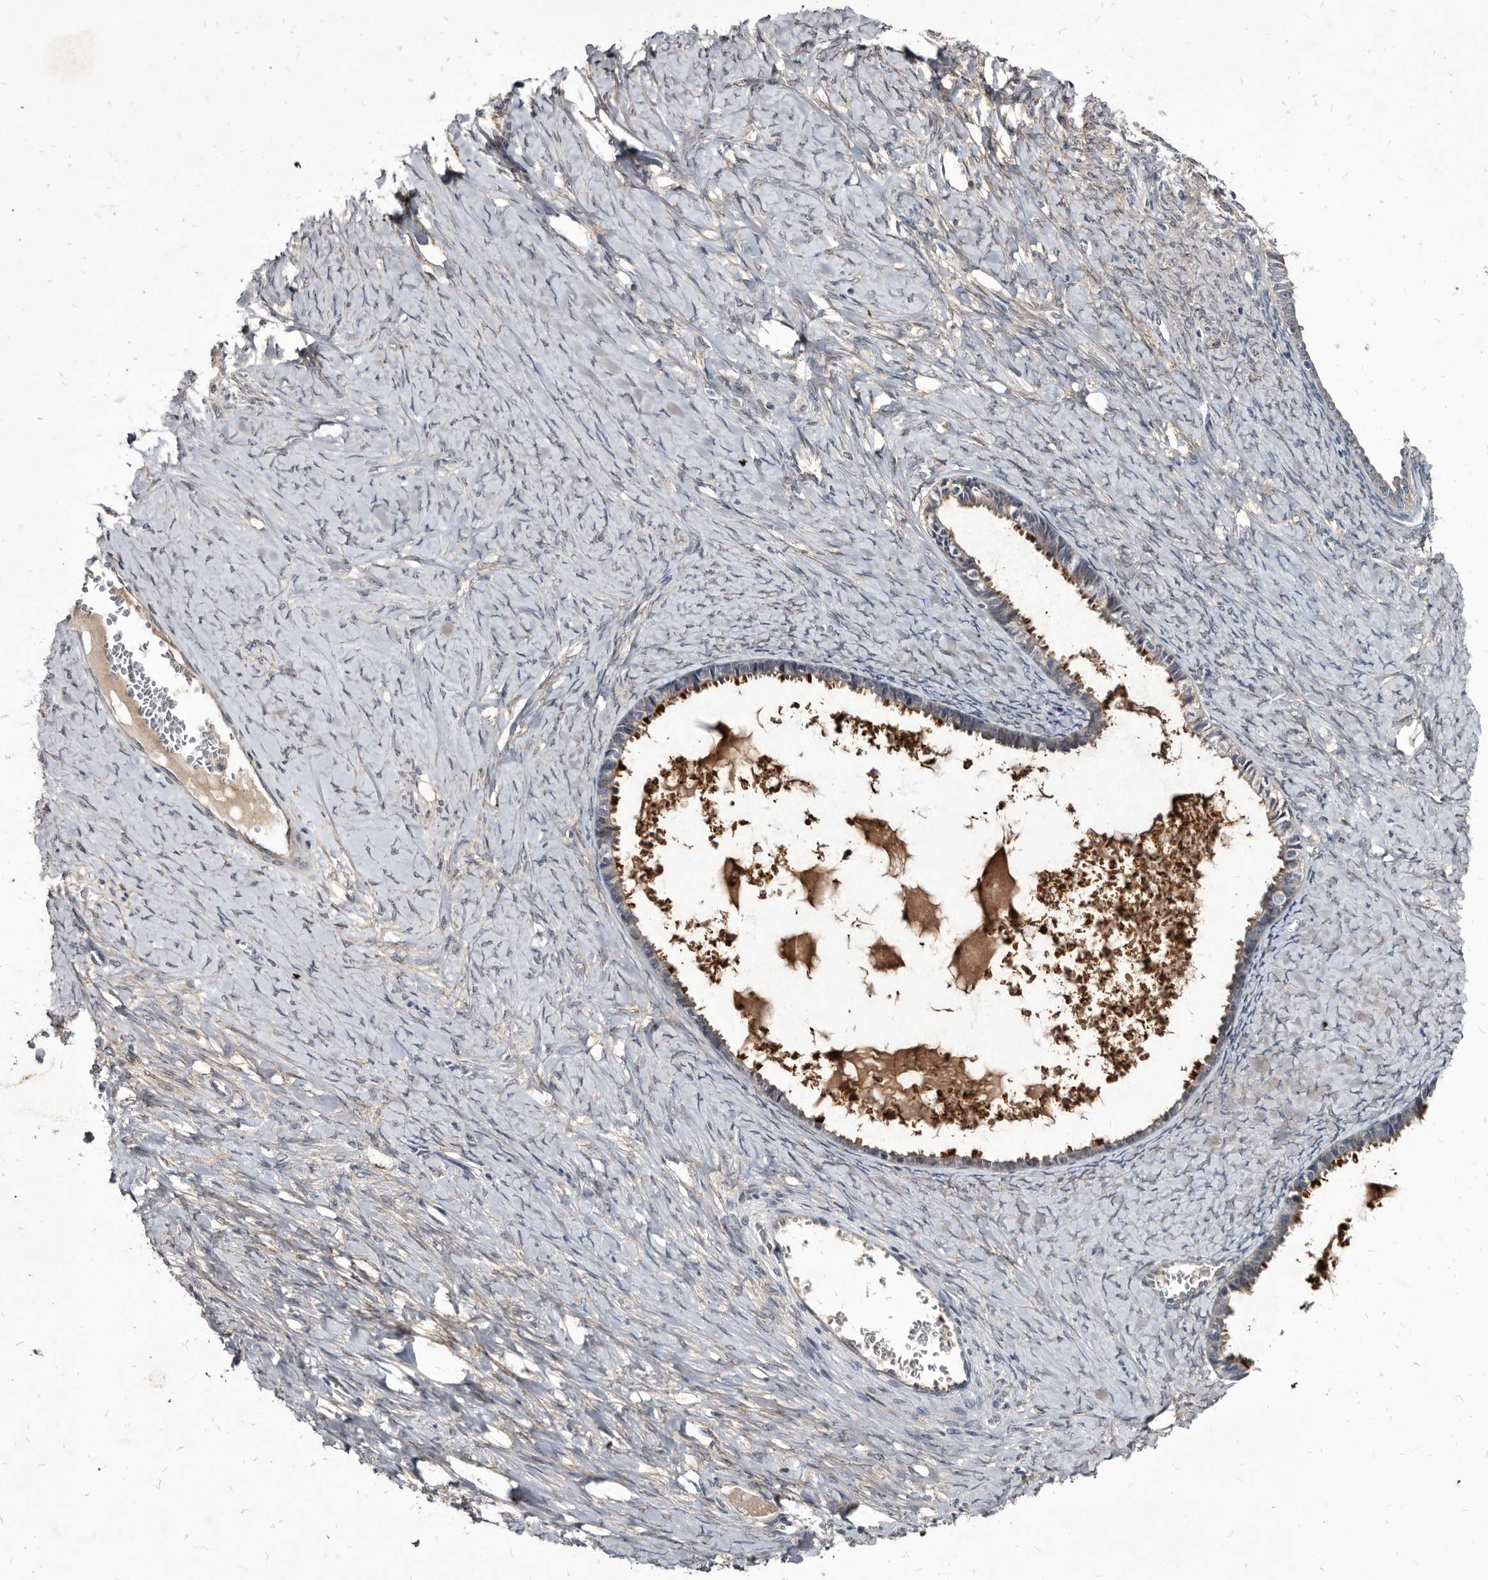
{"staining": {"intensity": "moderate", "quantity": "<25%", "location": "cytoplasmic/membranous"}, "tissue": "ovarian cancer", "cell_type": "Tumor cells", "image_type": "cancer", "snomed": [{"axis": "morphology", "description": "Cystadenocarcinoma, serous, NOS"}, {"axis": "topography", "description": "Ovary"}], "caption": "Ovarian cancer stained with DAB (3,3'-diaminobenzidine) immunohistochemistry (IHC) shows low levels of moderate cytoplasmic/membranous positivity in approximately <25% of tumor cells.", "gene": "PROM1", "patient": {"sex": "female", "age": 79}}